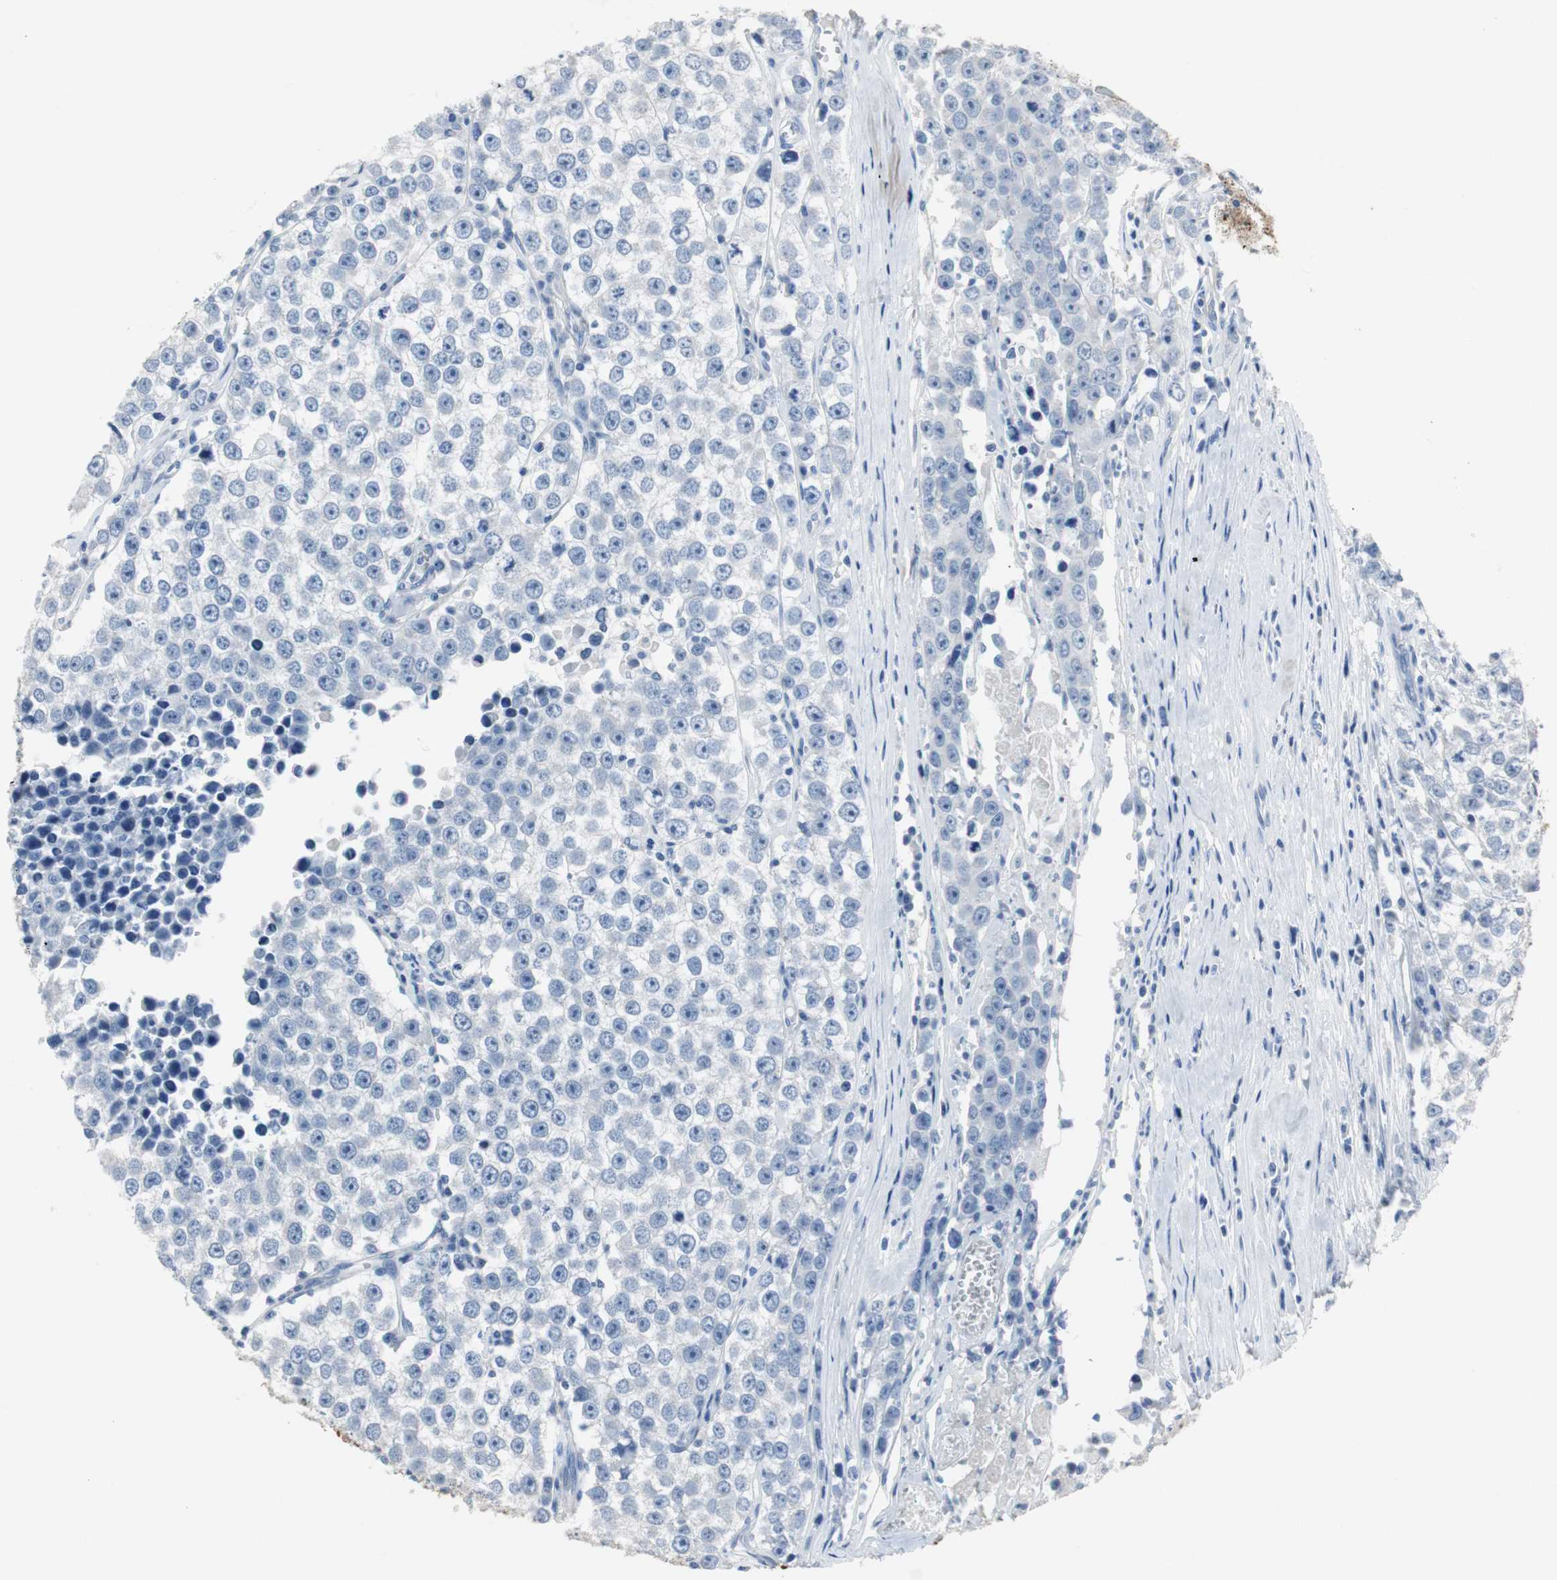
{"staining": {"intensity": "negative", "quantity": "none", "location": "none"}, "tissue": "testis cancer", "cell_type": "Tumor cells", "image_type": "cancer", "snomed": [{"axis": "morphology", "description": "Seminoma, NOS"}, {"axis": "morphology", "description": "Carcinoma, Embryonal, NOS"}, {"axis": "topography", "description": "Testis"}], "caption": "DAB (3,3'-diaminobenzidine) immunohistochemical staining of embryonal carcinoma (testis) reveals no significant staining in tumor cells.", "gene": "LRP2", "patient": {"sex": "male", "age": 52}}